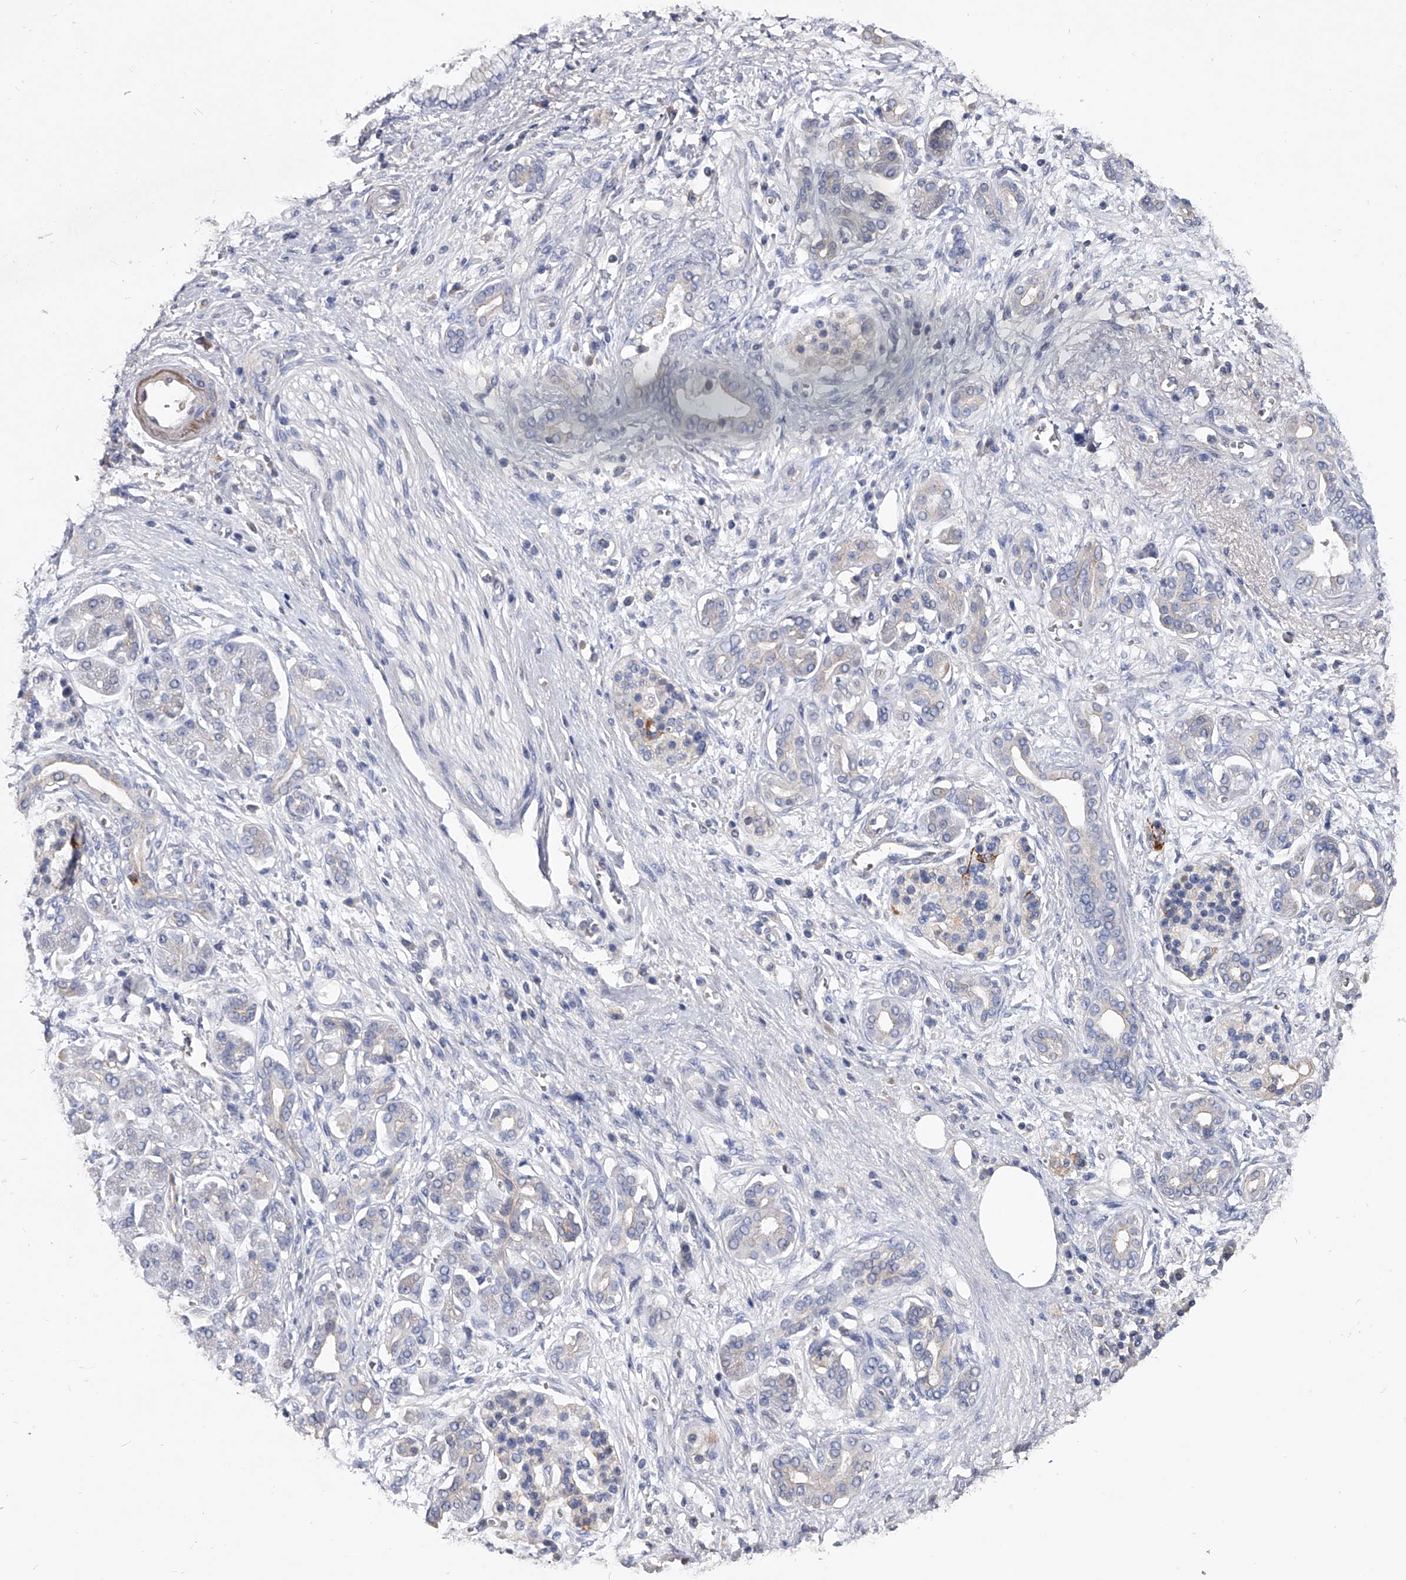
{"staining": {"intensity": "negative", "quantity": "none", "location": "none"}, "tissue": "pancreatic cancer", "cell_type": "Tumor cells", "image_type": "cancer", "snomed": [{"axis": "morphology", "description": "Adenocarcinoma, NOS"}, {"axis": "topography", "description": "Pancreas"}], "caption": "IHC of pancreatic adenocarcinoma displays no positivity in tumor cells. The staining was performed using DAB (3,3'-diaminobenzidine) to visualize the protein expression in brown, while the nuclei were stained in blue with hematoxylin (Magnification: 20x).", "gene": "EFCAB7", "patient": {"sex": "male", "age": 78}}